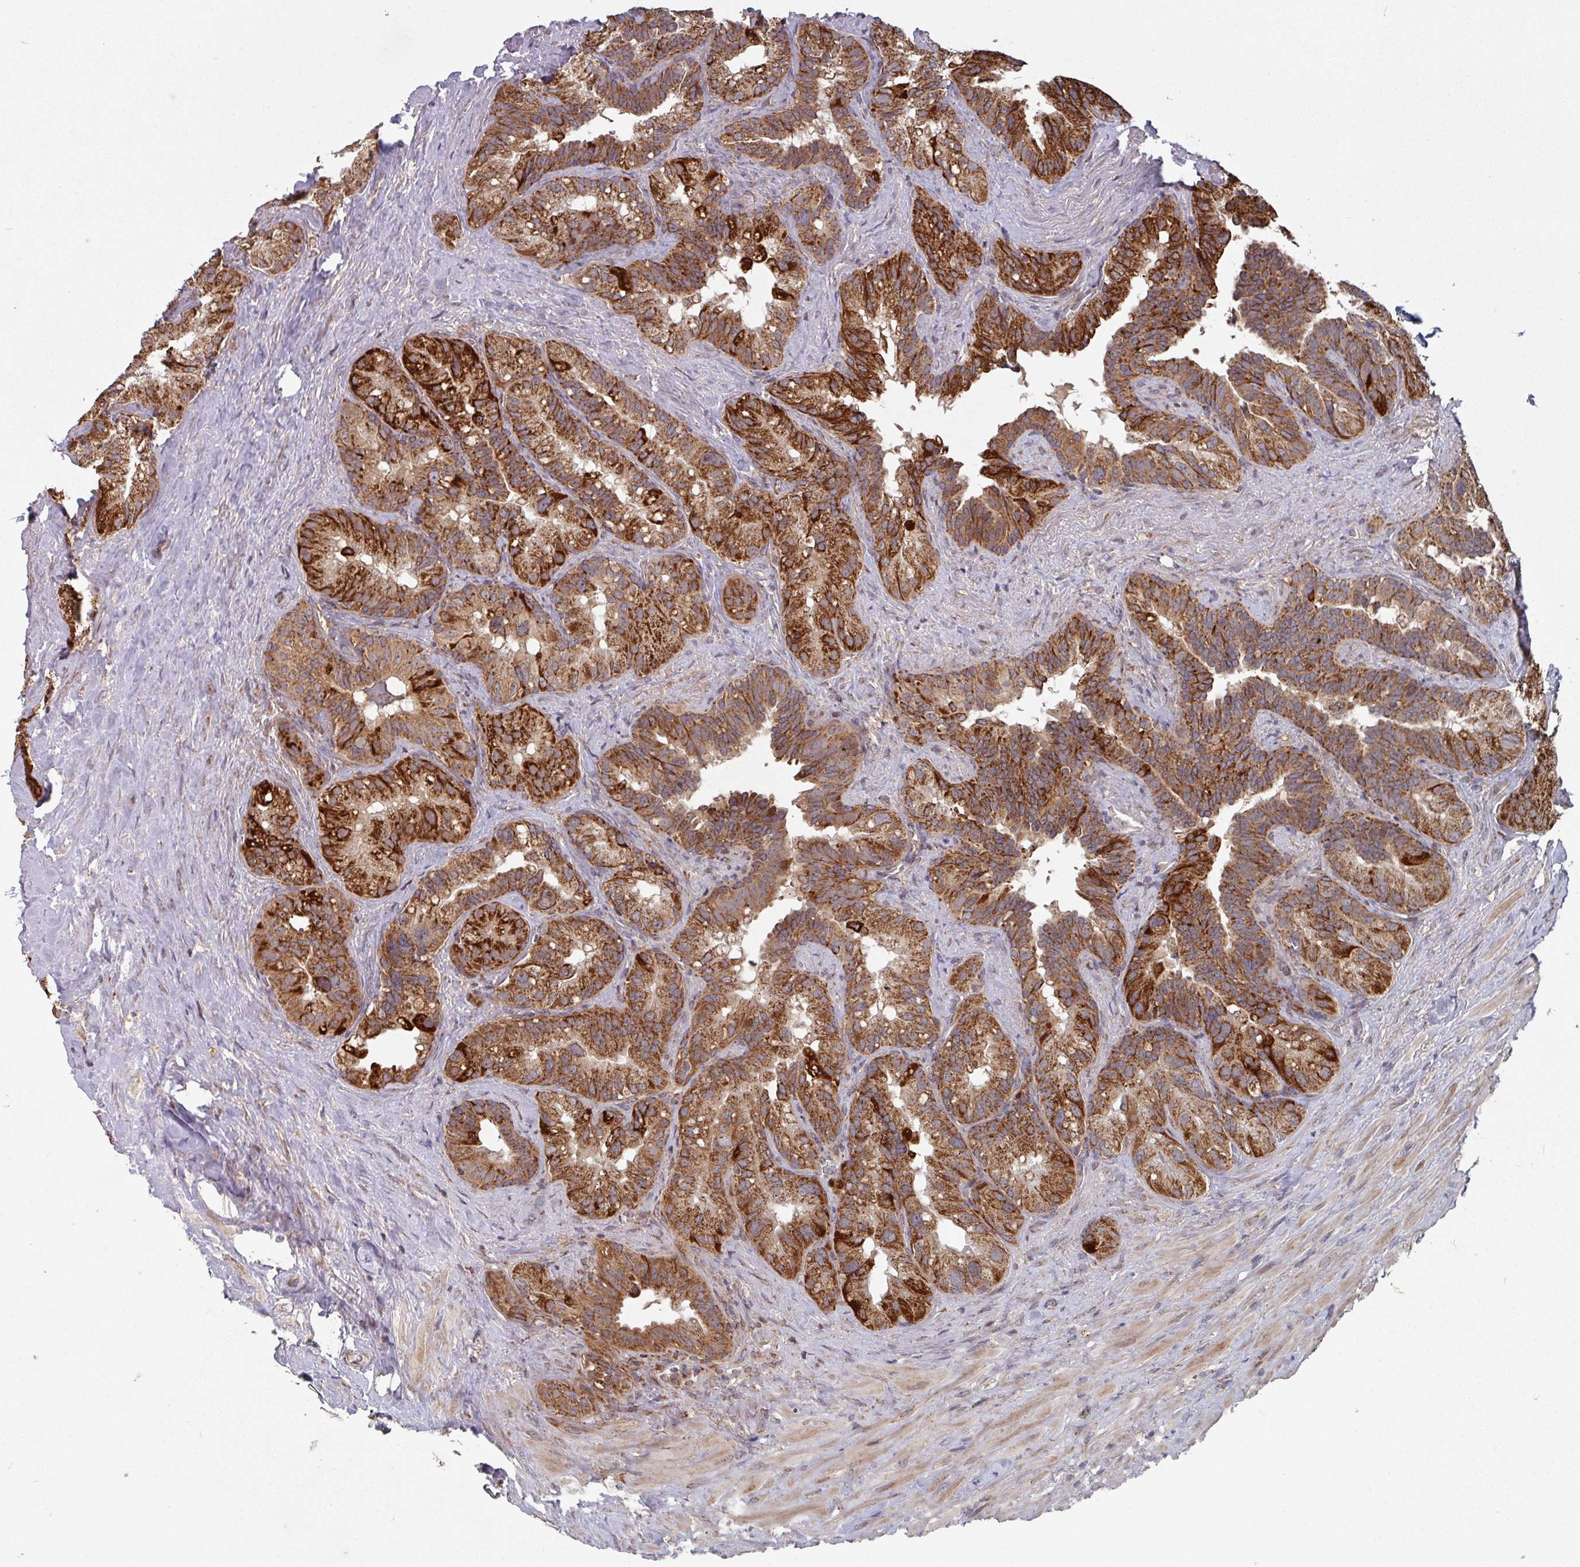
{"staining": {"intensity": "strong", "quantity": ">75%", "location": "cytoplasmic/membranous"}, "tissue": "seminal vesicle", "cell_type": "Glandular cells", "image_type": "normal", "snomed": [{"axis": "morphology", "description": "Normal tissue, NOS"}, {"axis": "topography", "description": "Seminal veicle"}], "caption": "Glandular cells reveal high levels of strong cytoplasmic/membranous positivity in approximately >75% of cells in normal seminal vesicle.", "gene": "COX7C", "patient": {"sex": "male", "age": 60}}